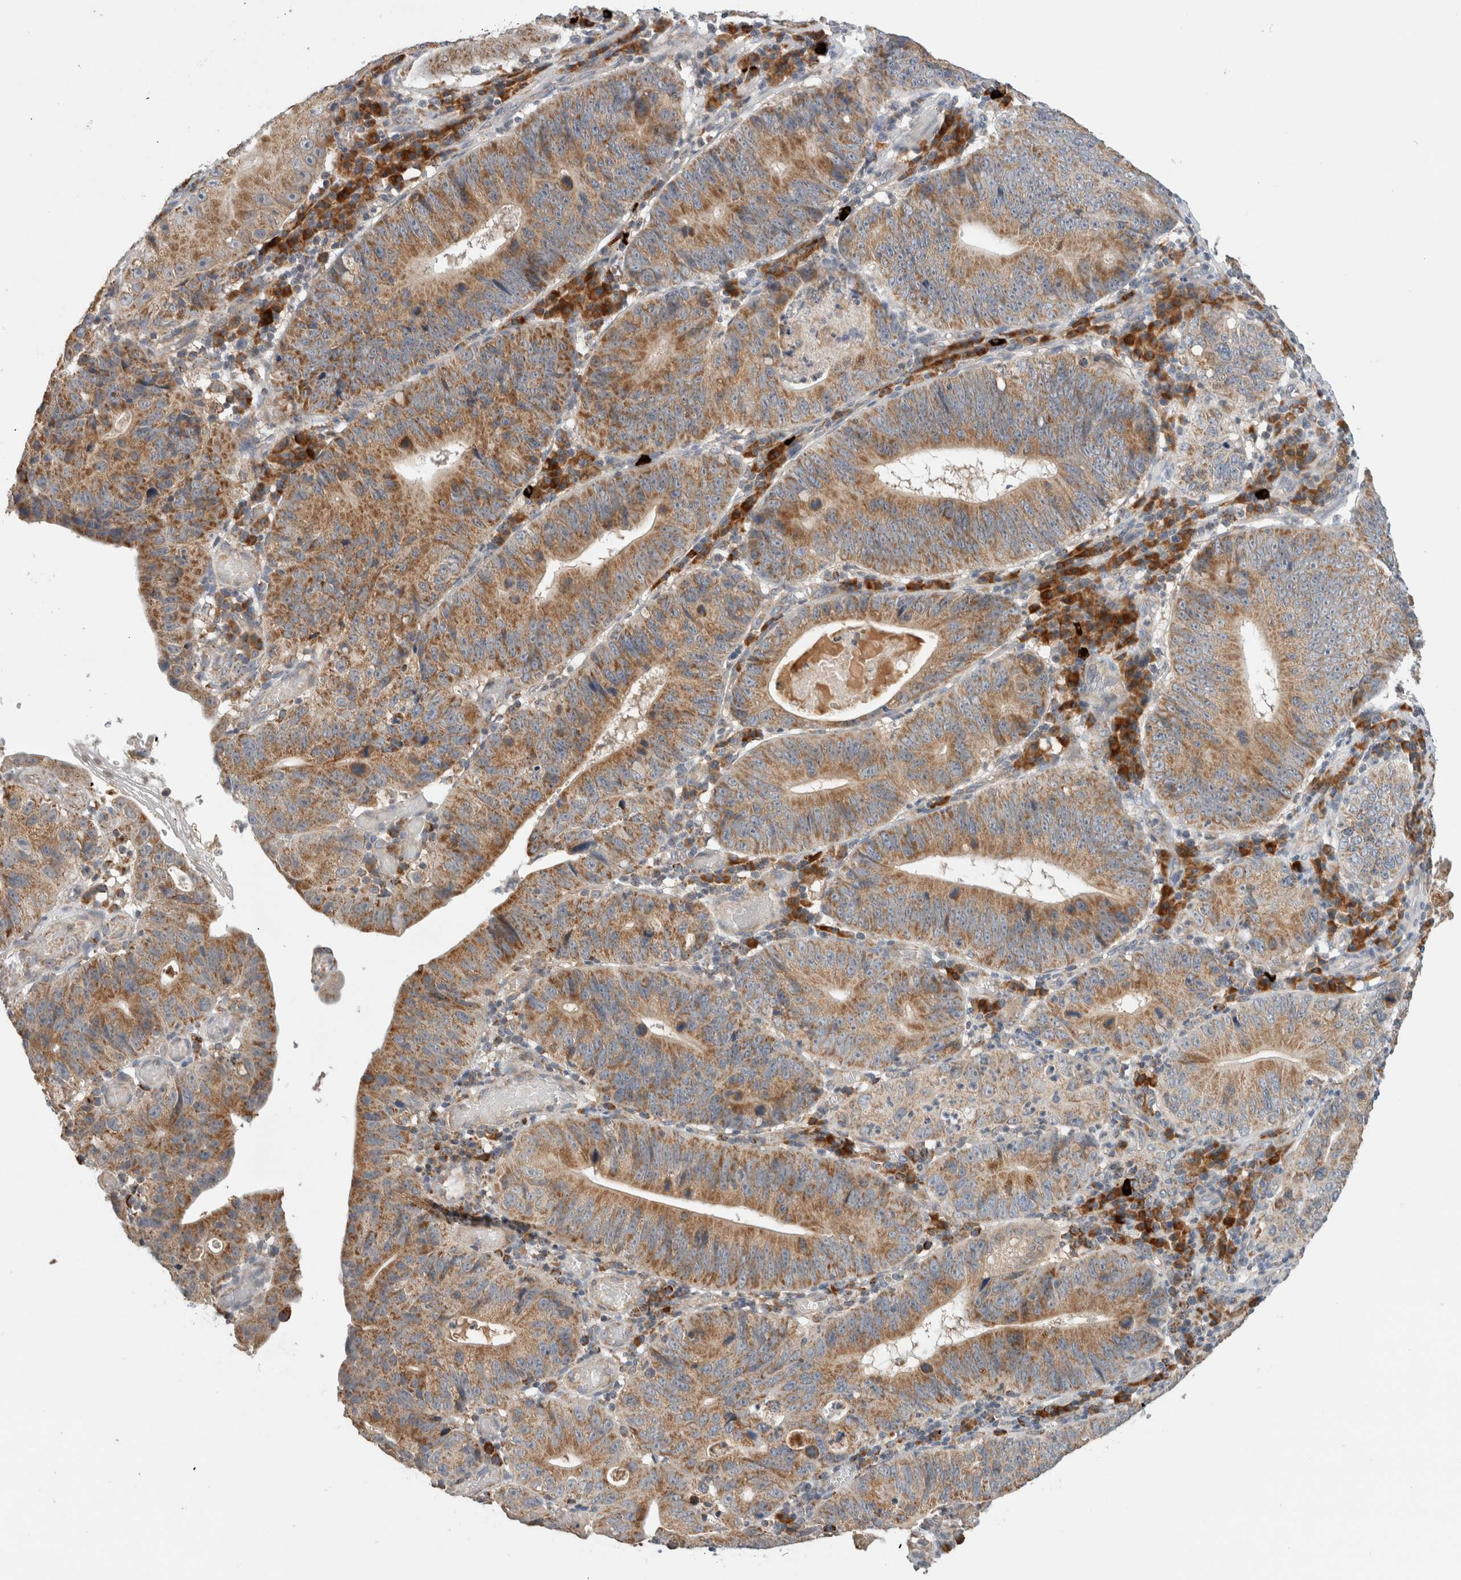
{"staining": {"intensity": "moderate", "quantity": ">75%", "location": "cytoplasmic/membranous"}, "tissue": "stomach cancer", "cell_type": "Tumor cells", "image_type": "cancer", "snomed": [{"axis": "morphology", "description": "Adenocarcinoma, NOS"}, {"axis": "topography", "description": "Stomach"}], "caption": "Immunohistochemistry (DAB) staining of human adenocarcinoma (stomach) shows moderate cytoplasmic/membranous protein staining in approximately >75% of tumor cells. The staining was performed using DAB (3,3'-diaminobenzidine), with brown indicating positive protein expression. Nuclei are stained blue with hematoxylin.", "gene": "AMPD1", "patient": {"sex": "male", "age": 59}}